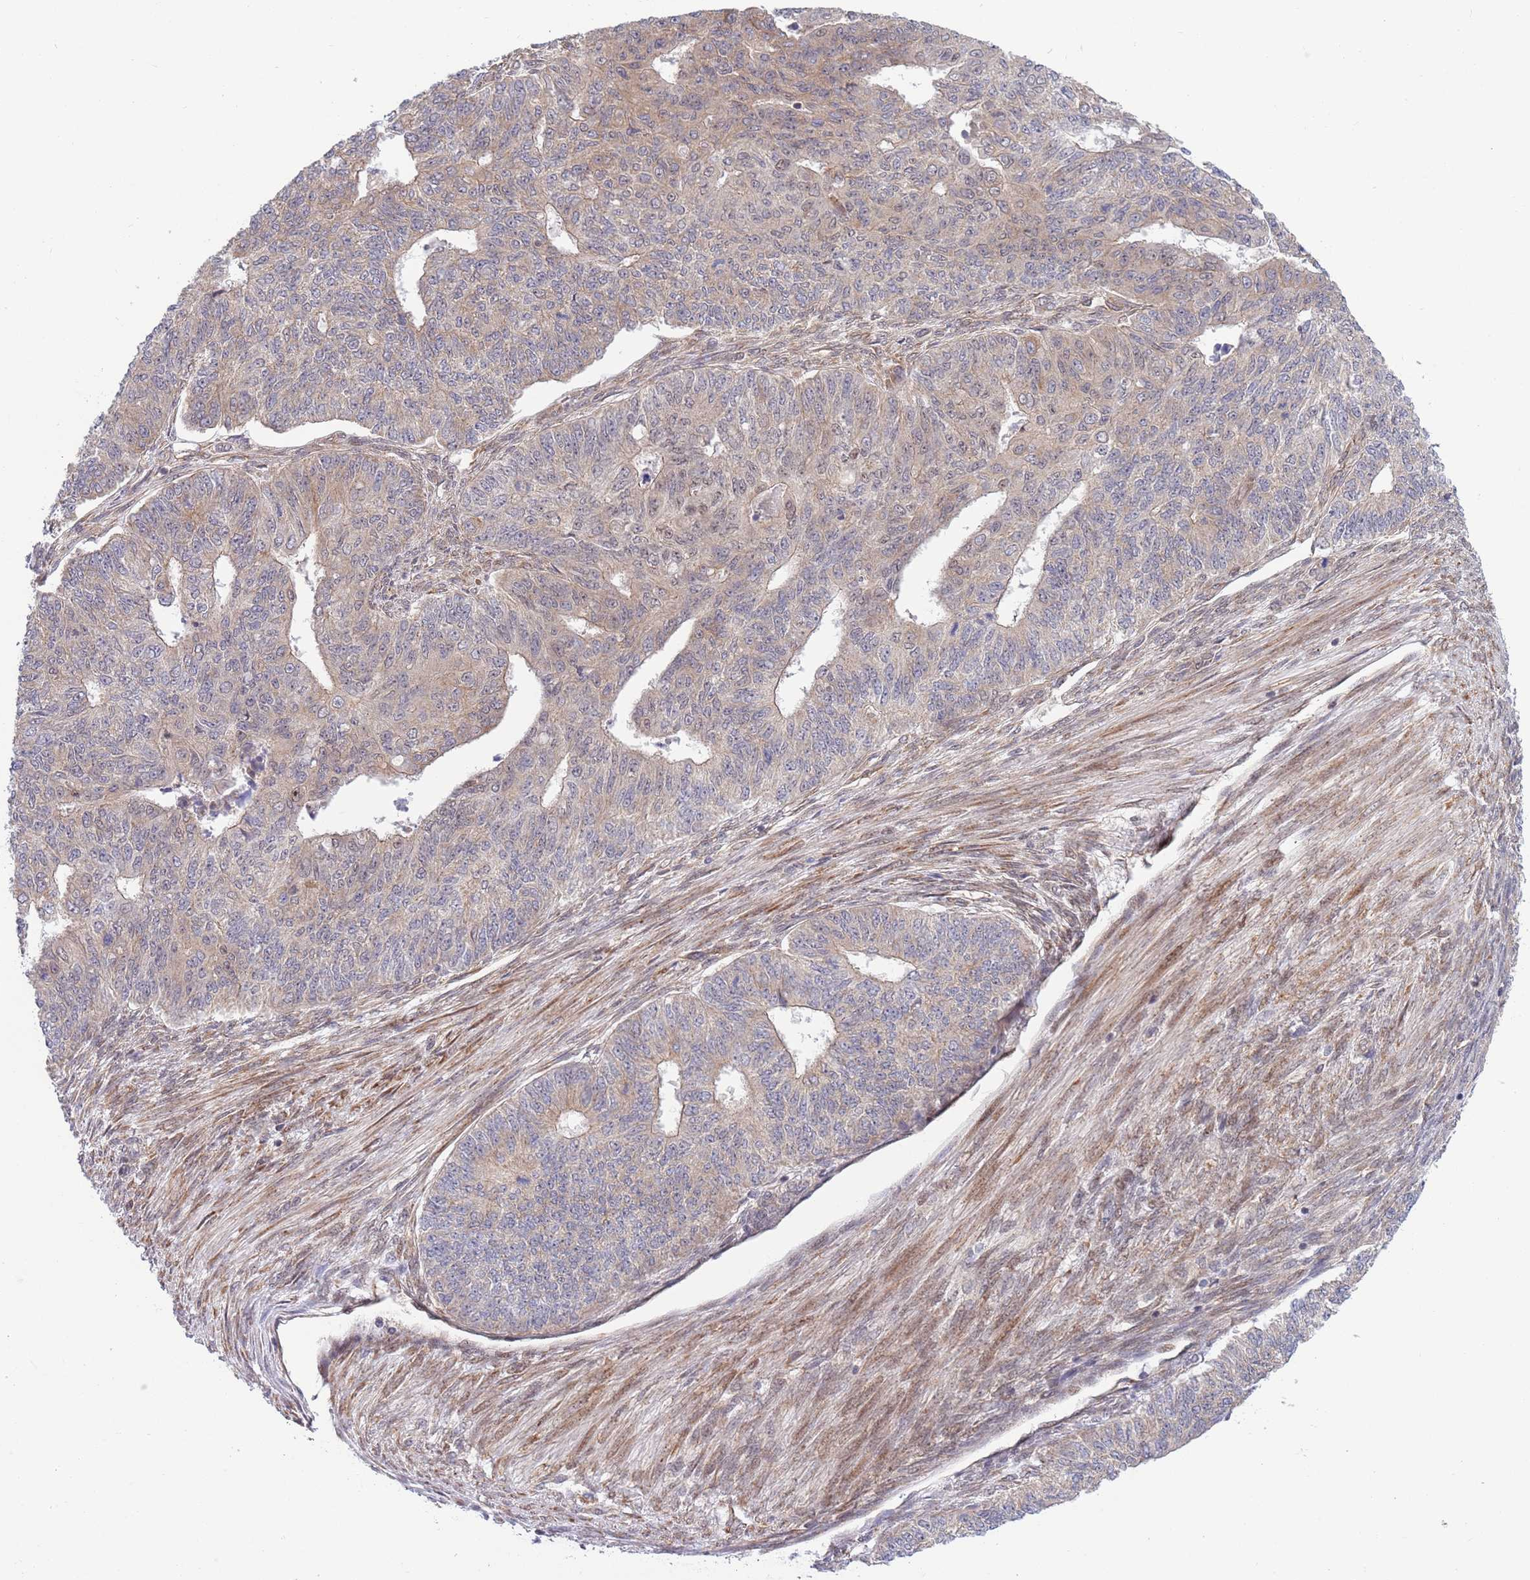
{"staining": {"intensity": "negative", "quantity": "none", "location": "none"}, "tissue": "endometrial cancer", "cell_type": "Tumor cells", "image_type": "cancer", "snomed": [{"axis": "morphology", "description": "Adenocarcinoma, NOS"}, {"axis": "topography", "description": "Endometrium"}], "caption": "DAB immunohistochemical staining of endometrial cancer (adenocarcinoma) shows no significant expression in tumor cells. The staining was performed using DAB (3,3'-diaminobenzidine) to visualize the protein expression in brown, while the nuclei were stained in blue with hematoxylin (Magnification: 20x).", "gene": "TBX10", "patient": {"sex": "female", "age": 32}}